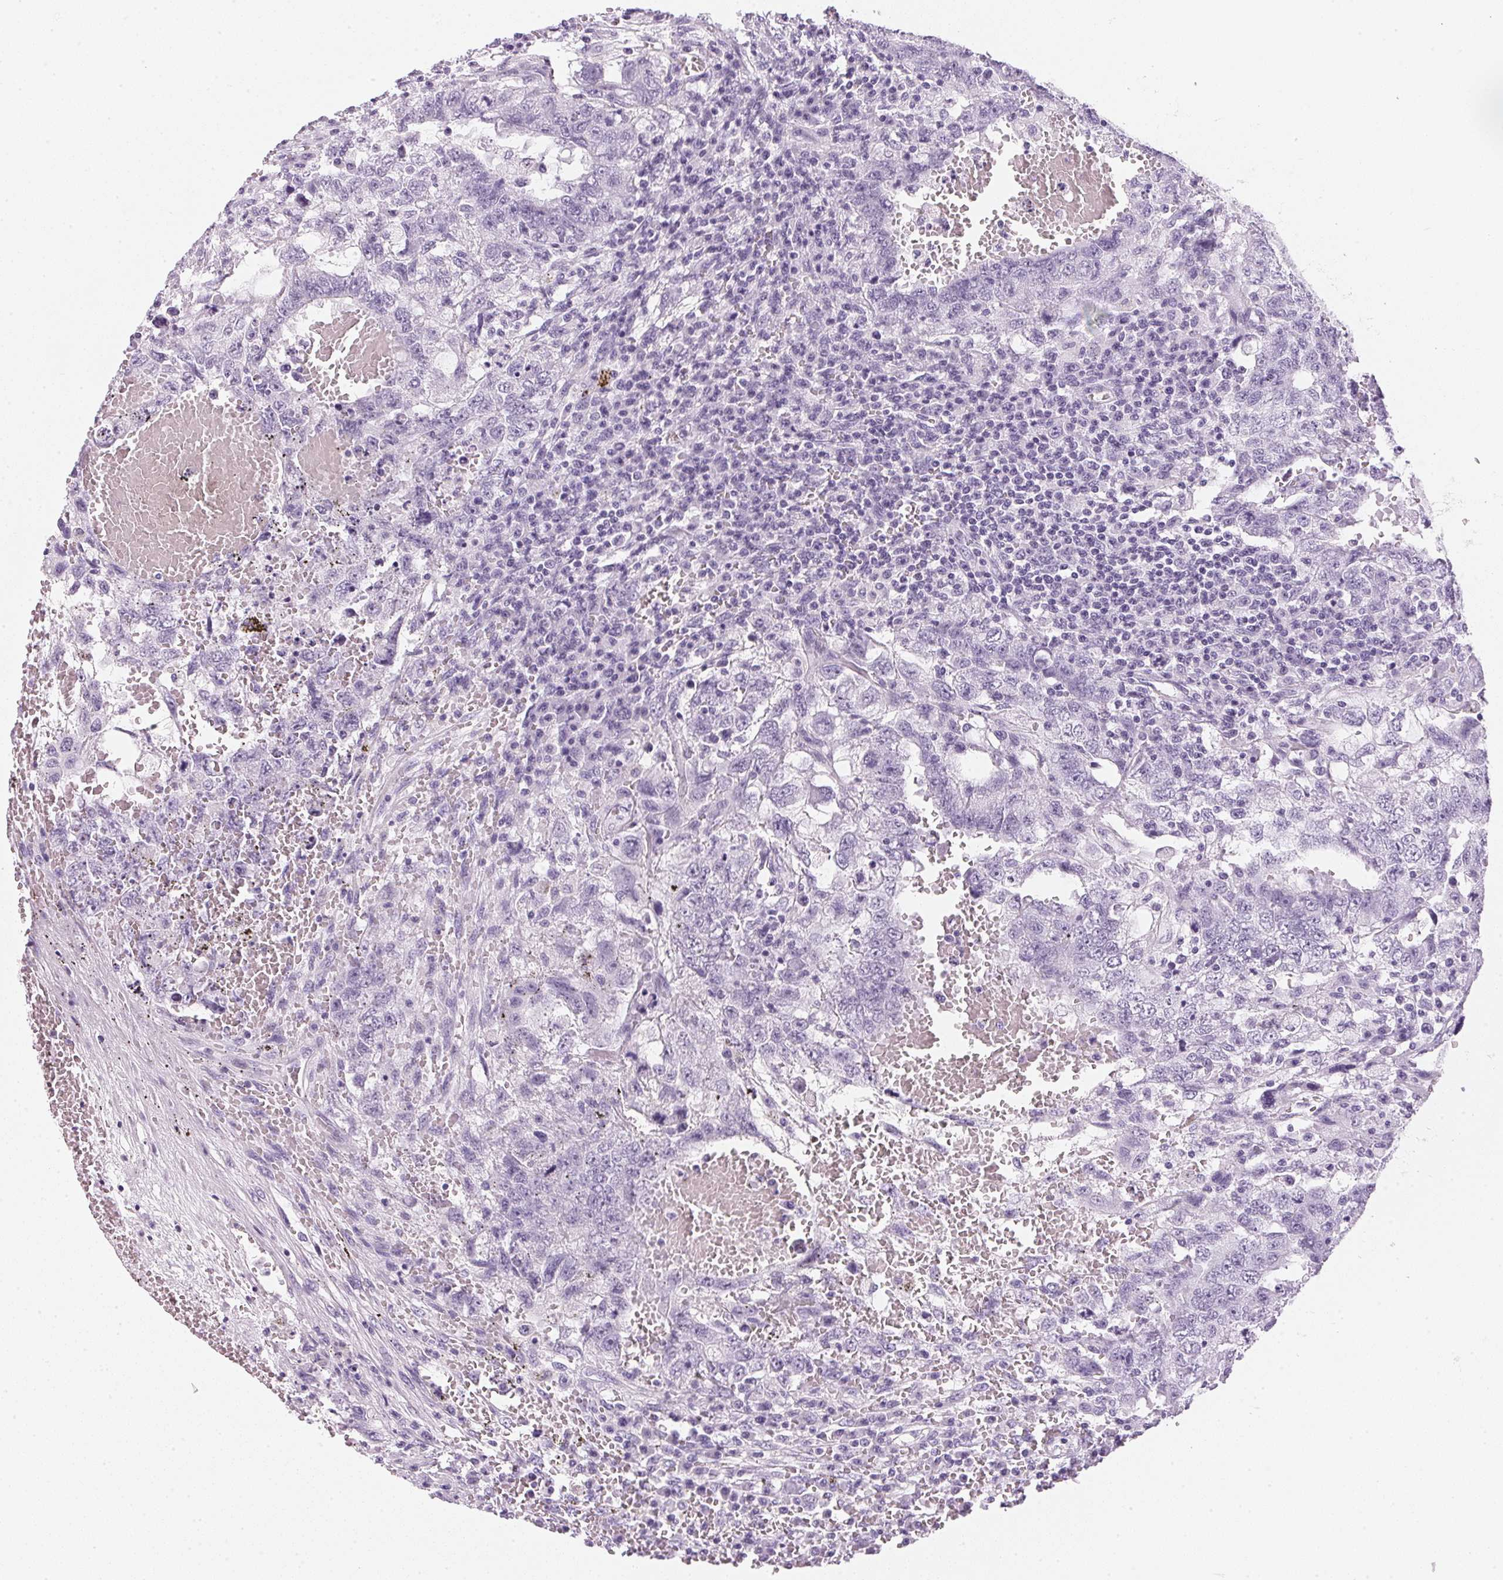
{"staining": {"intensity": "negative", "quantity": "none", "location": "none"}, "tissue": "testis cancer", "cell_type": "Tumor cells", "image_type": "cancer", "snomed": [{"axis": "morphology", "description": "Carcinoma, Embryonal, NOS"}, {"axis": "topography", "description": "Testis"}], "caption": "Tumor cells show no significant staining in testis cancer. (IHC, brightfield microscopy, high magnification).", "gene": "IGFBP1", "patient": {"sex": "male", "age": 26}}